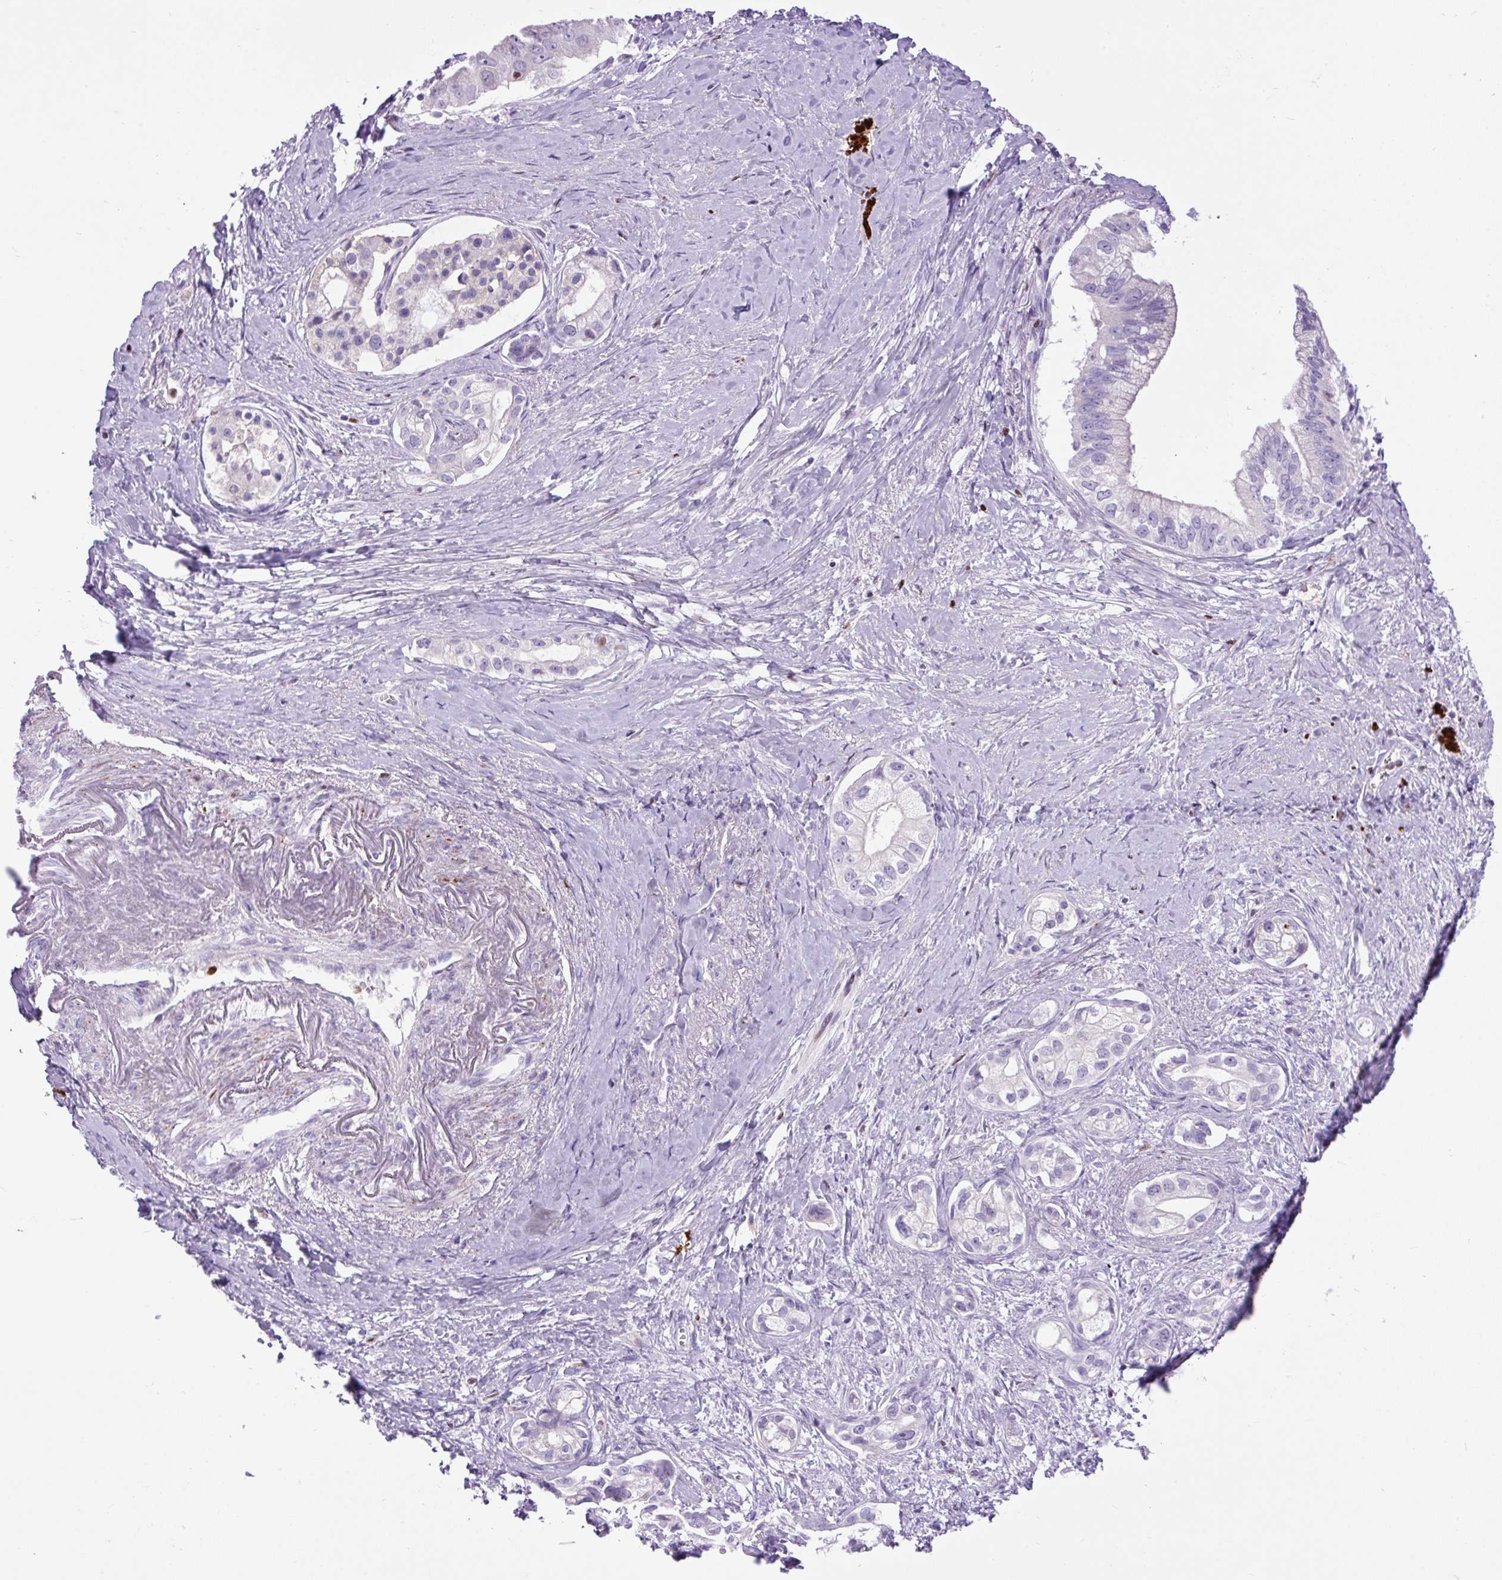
{"staining": {"intensity": "negative", "quantity": "none", "location": "none"}, "tissue": "pancreatic cancer", "cell_type": "Tumor cells", "image_type": "cancer", "snomed": [{"axis": "morphology", "description": "Adenocarcinoma, NOS"}, {"axis": "topography", "description": "Pancreas"}], "caption": "Pancreatic cancer was stained to show a protein in brown. There is no significant staining in tumor cells.", "gene": "SPC24", "patient": {"sex": "male", "age": 70}}